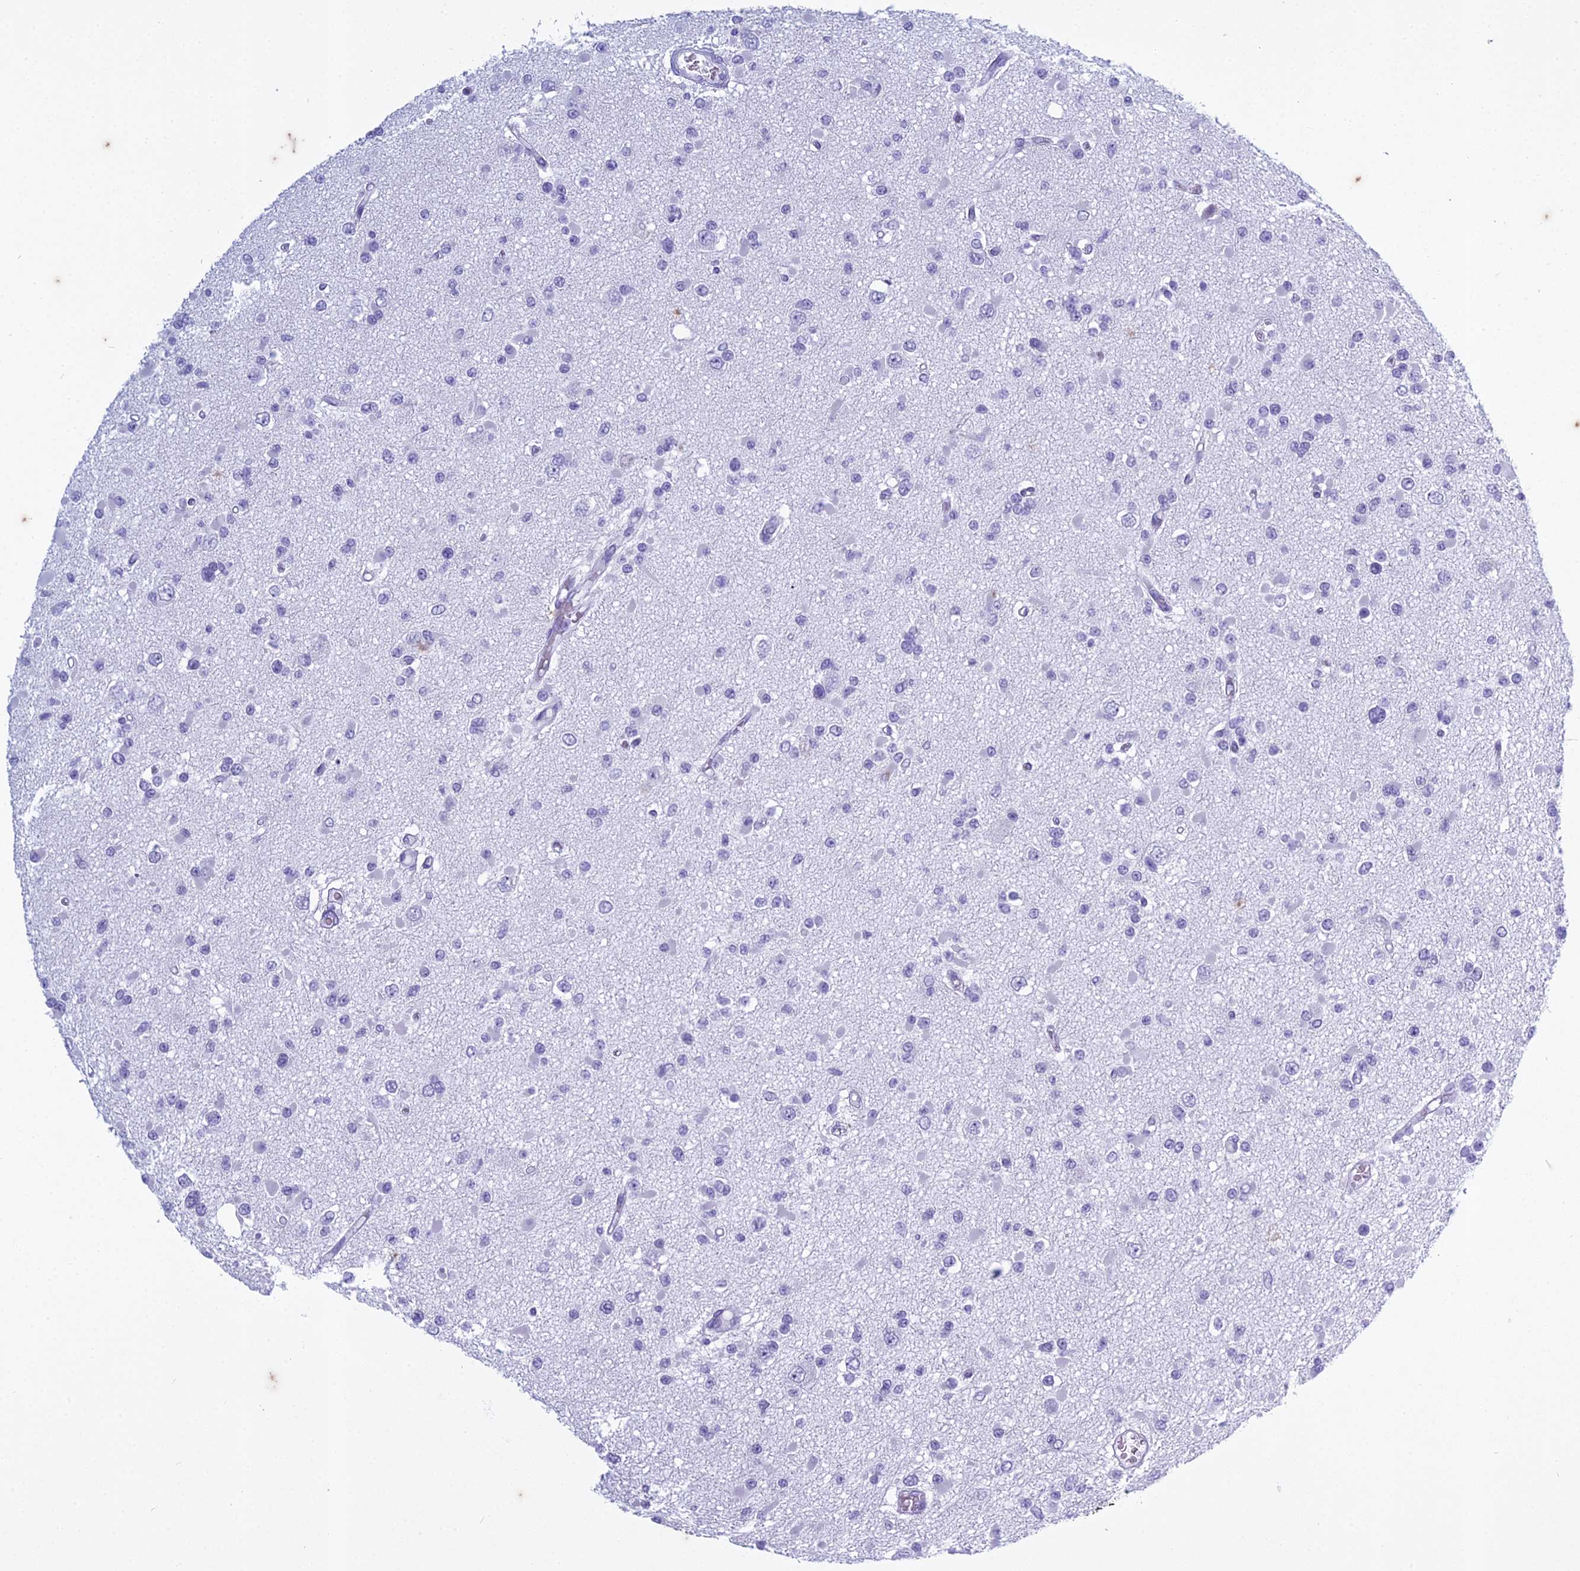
{"staining": {"intensity": "negative", "quantity": "none", "location": "none"}, "tissue": "glioma", "cell_type": "Tumor cells", "image_type": "cancer", "snomed": [{"axis": "morphology", "description": "Glioma, malignant, Low grade"}, {"axis": "topography", "description": "Brain"}], "caption": "DAB immunohistochemical staining of low-grade glioma (malignant) displays no significant staining in tumor cells. The staining is performed using DAB (3,3'-diaminobenzidine) brown chromogen with nuclei counter-stained in using hematoxylin.", "gene": "HMGB4", "patient": {"sex": "female", "age": 22}}